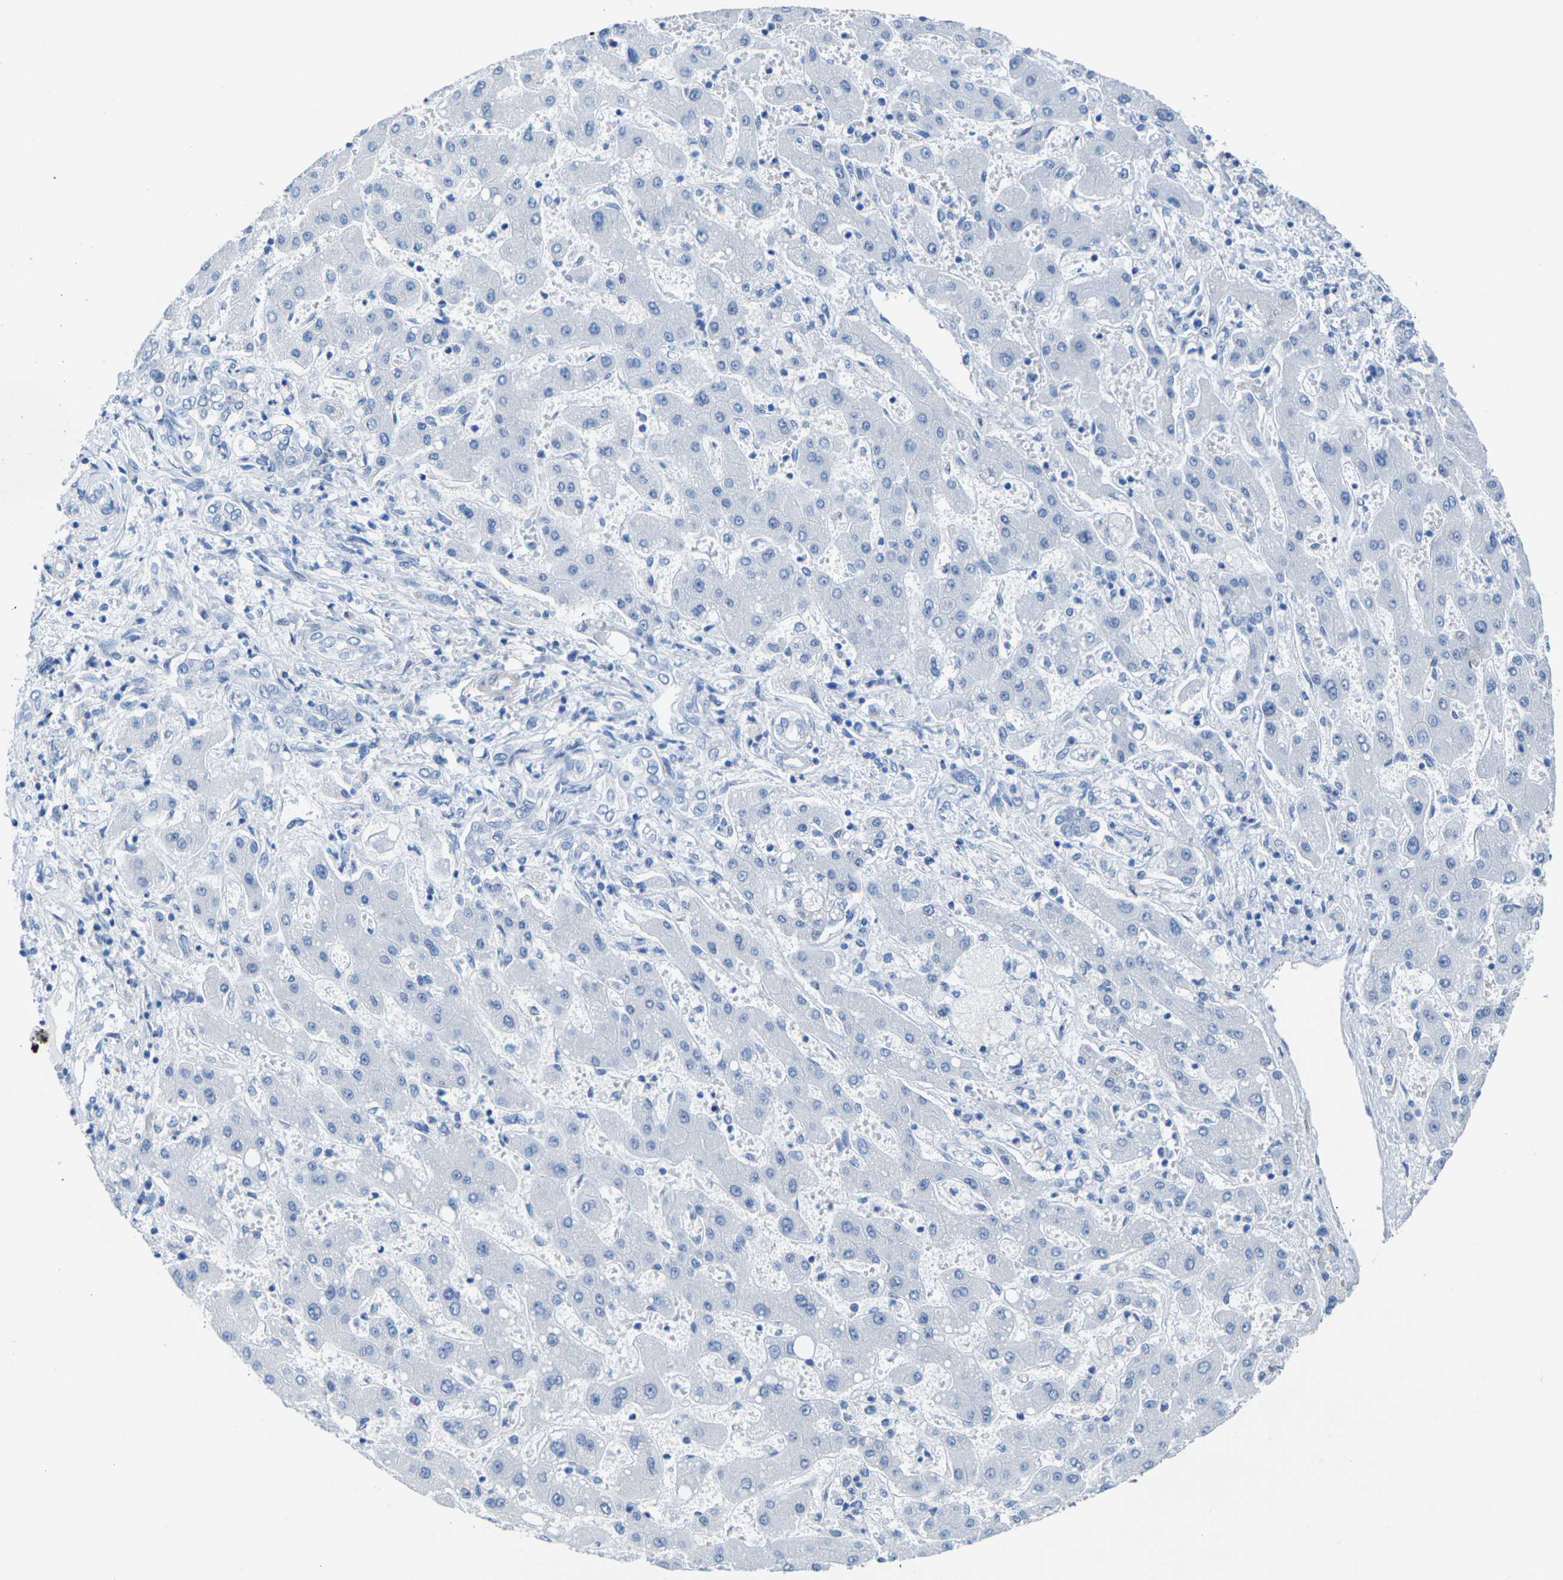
{"staining": {"intensity": "negative", "quantity": "none", "location": "none"}, "tissue": "liver cancer", "cell_type": "Tumor cells", "image_type": "cancer", "snomed": [{"axis": "morphology", "description": "Cholangiocarcinoma"}, {"axis": "topography", "description": "Liver"}], "caption": "Immunohistochemistry (IHC) photomicrograph of human liver cancer (cholangiocarcinoma) stained for a protein (brown), which displays no staining in tumor cells. The staining is performed using DAB brown chromogen with nuclei counter-stained in using hematoxylin.", "gene": "CNN1", "patient": {"sex": "male", "age": 50}}